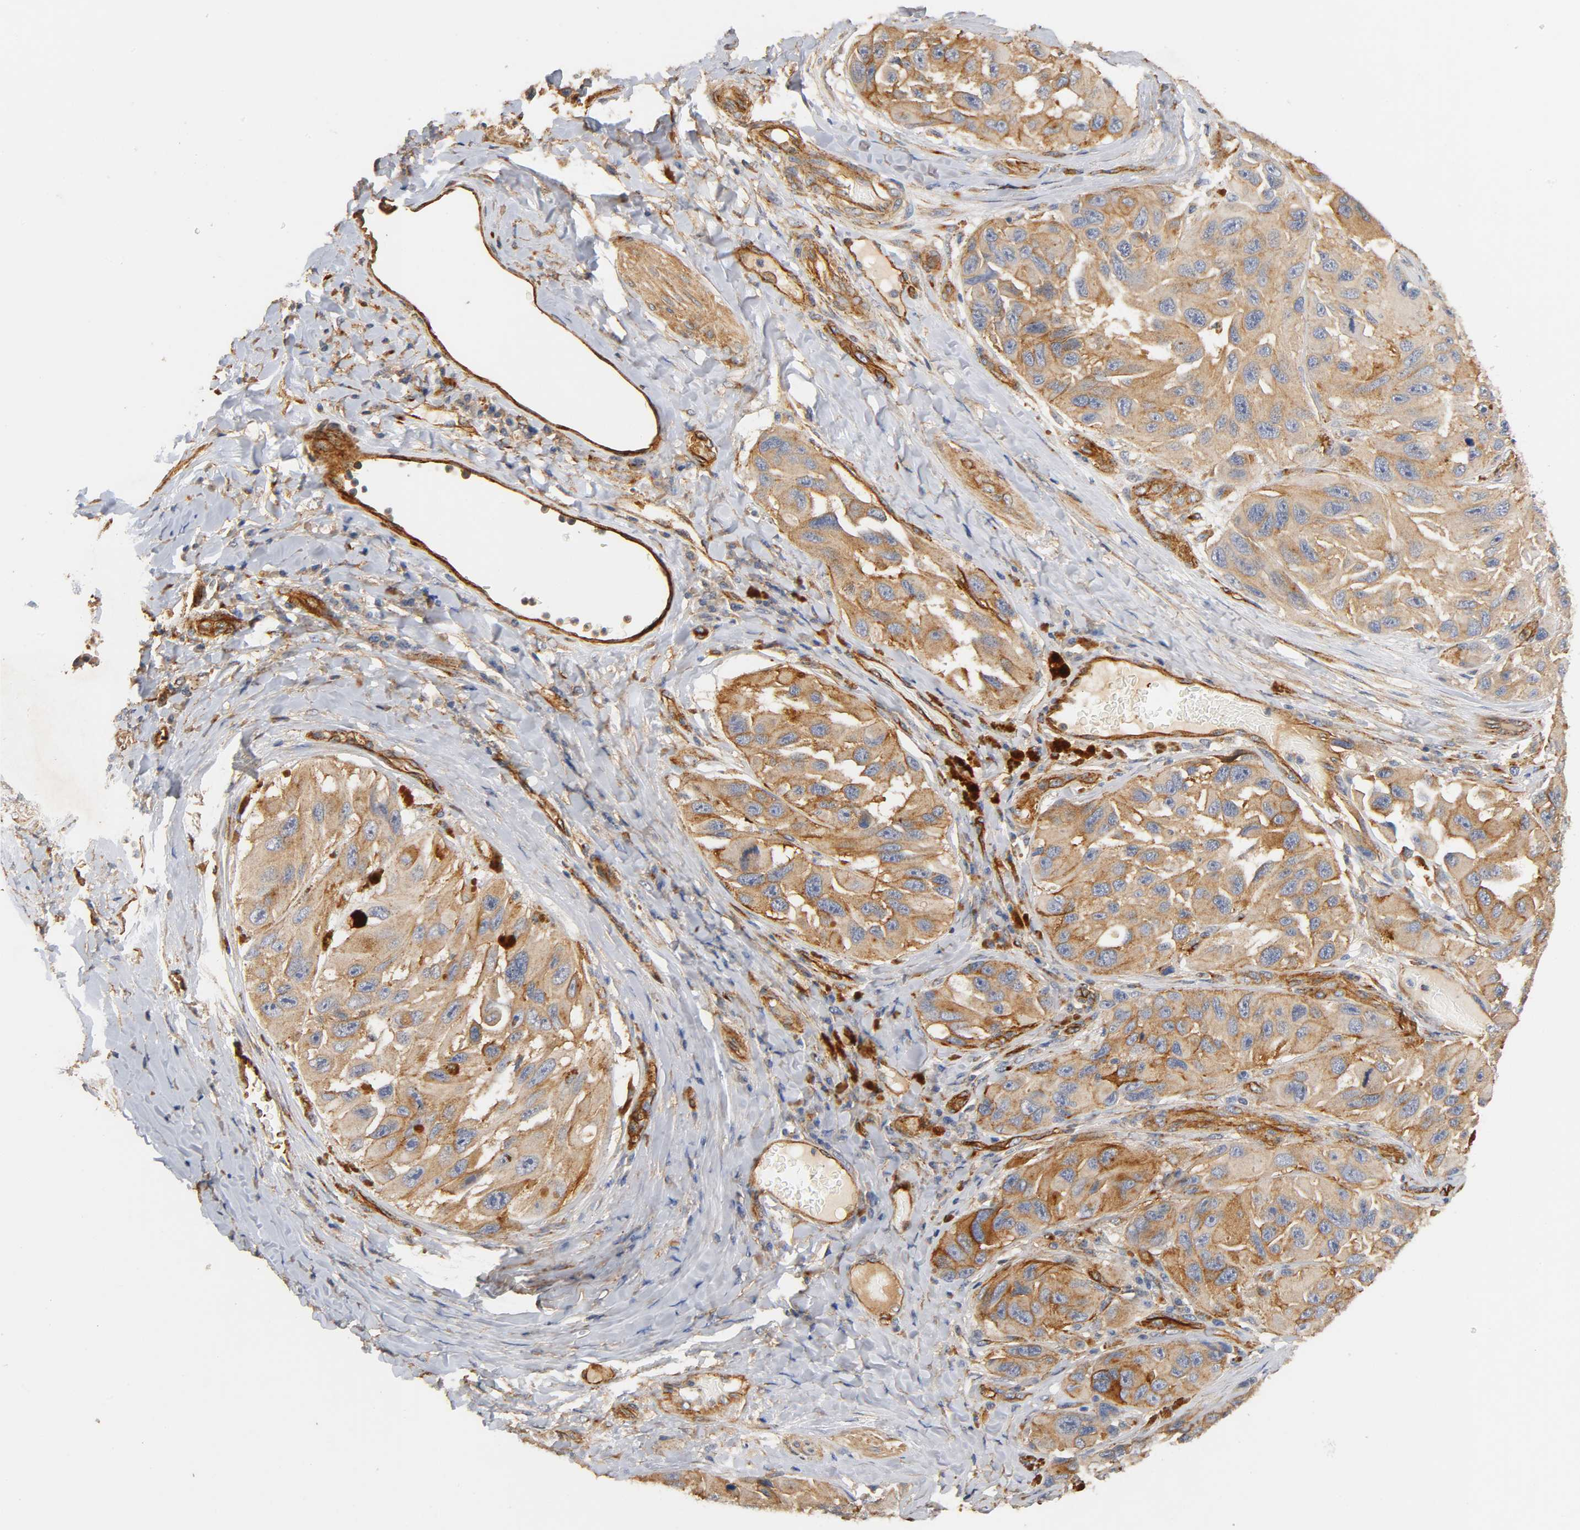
{"staining": {"intensity": "moderate", "quantity": ">75%", "location": "cytoplasmic/membranous"}, "tissue": "melanoma", "cell_type": "Tumor cells", "image_type": "cancer", "snomed": [{"axis": "morphology", "description": "Malignant melanoma, NOS"}, {"axis": "topography", "description": "Skin"}], "caption": "Malignant melanoma tissue demonstrates moderate cytoplasmic/membranous staining in about >75% of tumor cells (IHC, brightfield microscopy, high magnification).", "gene": "IFITM3", "patient": {"sex": "female", "age": 73}}